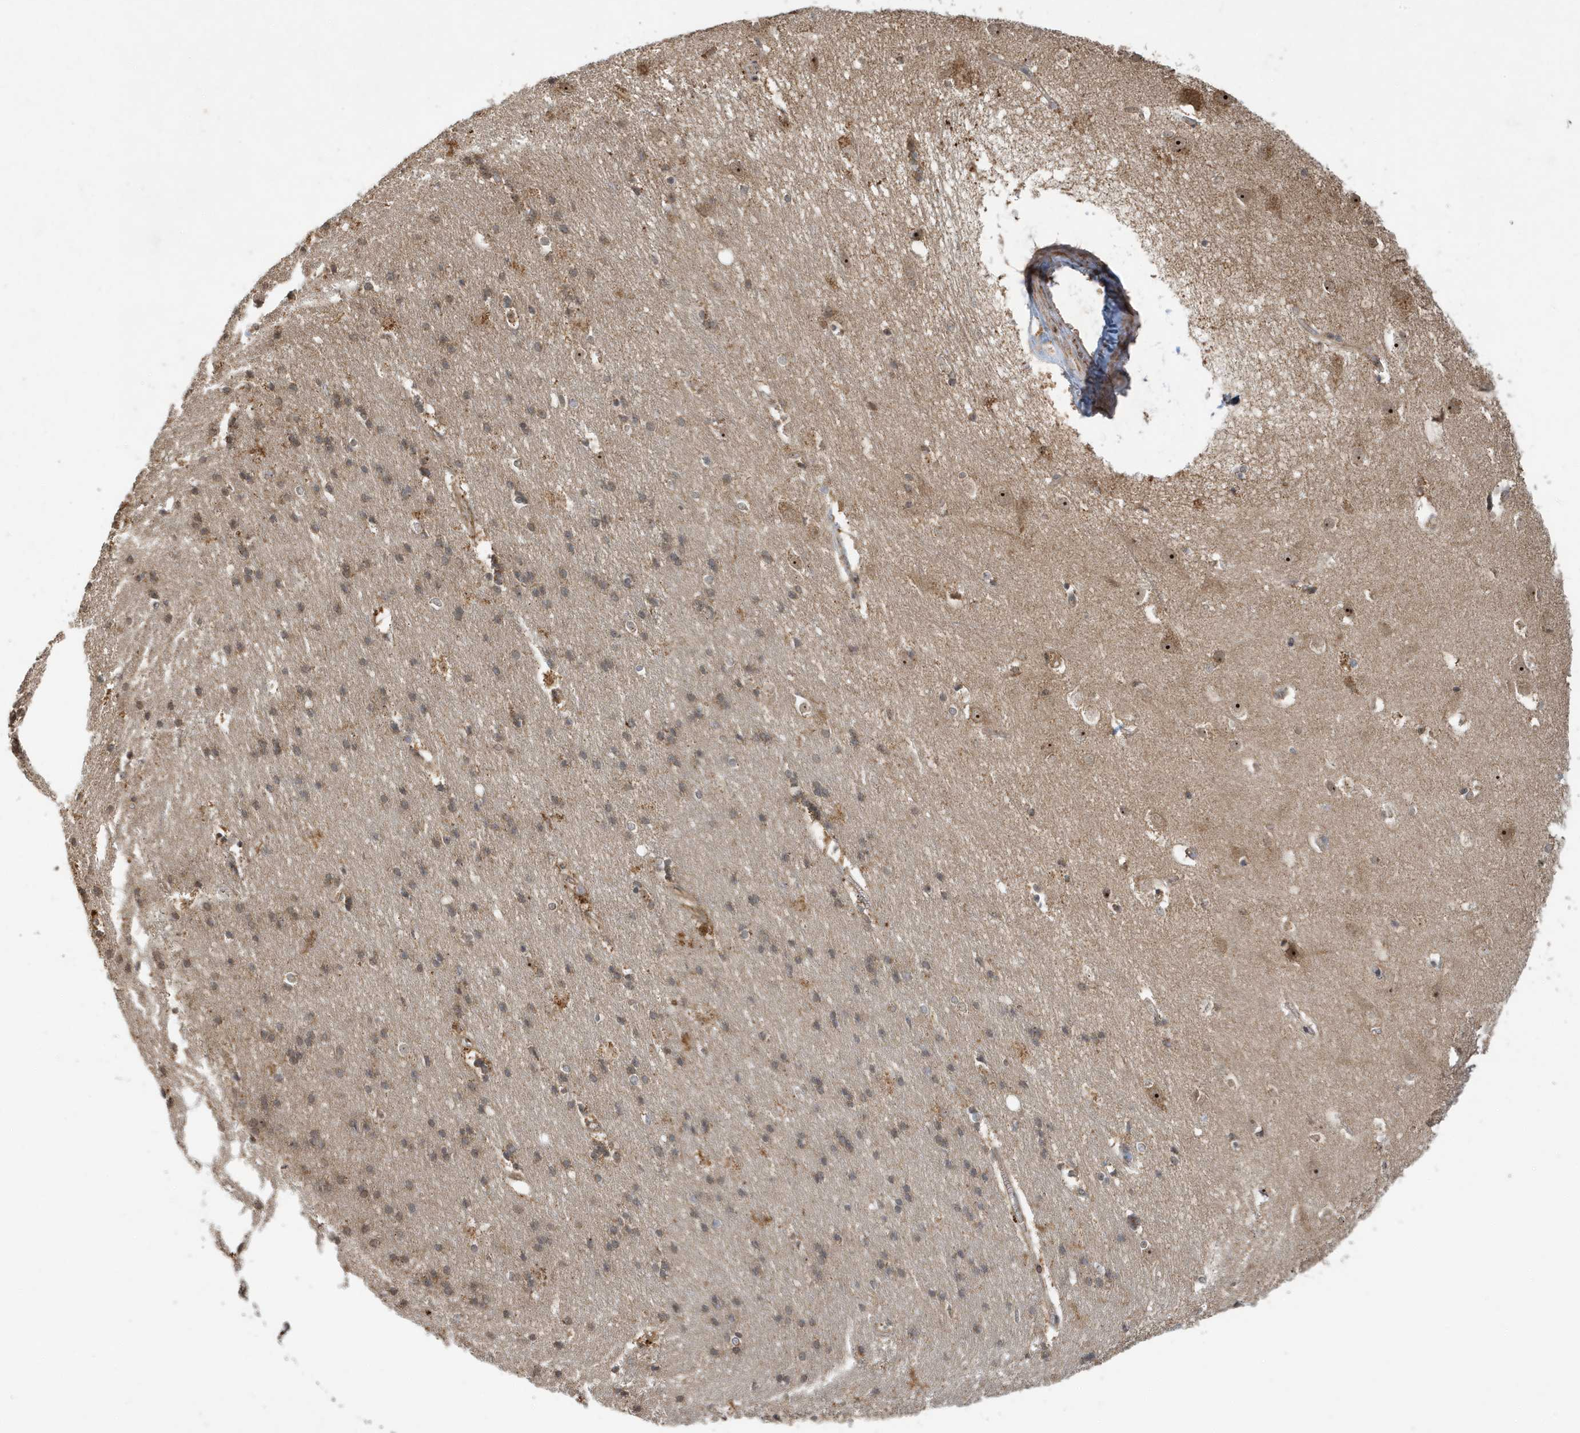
{"staining": {"intensity": "weak", "quantity": "25%-75%", "location": "cytoplasmic/membranous,nuclear"}, "tissue": "cerebral cortex", "cell_type": "Endothelial cells", "image_type": "normal", "snomed": [{"axis": "morphology", "description": "Normal tissue, NOS"}, {"axis": "topography", "description": "Cerebral cortex"}], "caption": "The micrograph shows staining of benign cerebral cortex, revealing weak cytoplasmic/membranous,nuclear protein positivity (brown color) within endothelial cells.", "gene": "ABCB9", "patient": {"sex": "male", "age": 54}}